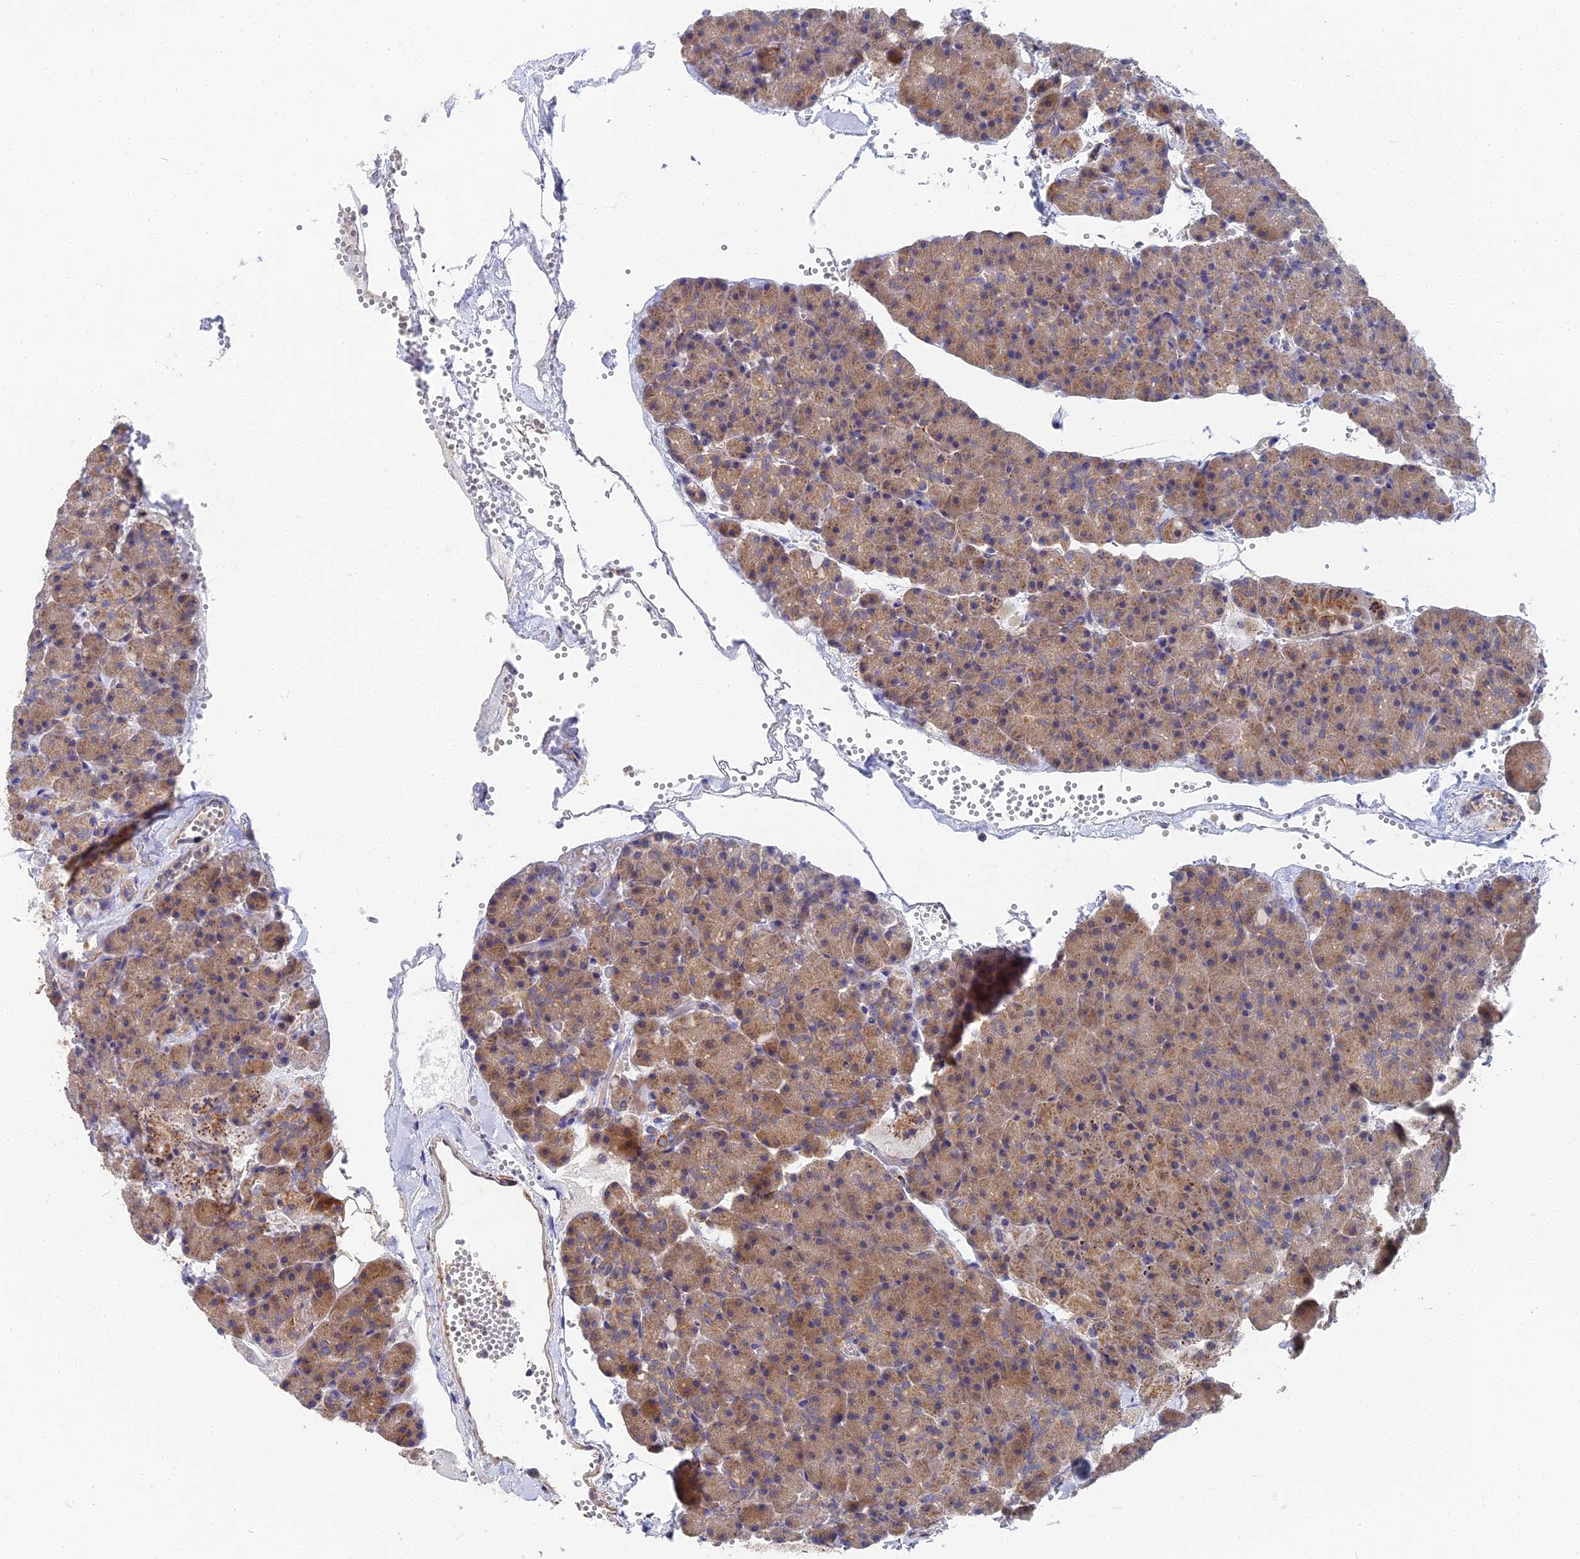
{"staining": {"intensity": "moderate", "quantity": "25%-75%", "location": "cytoplasmic/membranous"}, "tissue": "pancreas", "cell_type": "Exocrine glandular cells", "image_type": "normal", "snomed": [{"axis": "morphology", "description": "Normal tissue, NOS"}, {"axis": "topography", "description": "Pancreas"}], "caption": "Human pancreas stained for a protein (brown) exhibits moderate cytoplasmic/membranous positive expression in about 25%-75% of exocrine glandular cells.", "gene": "CCDC113", "patient": {"sex": "male", "age": 36}}